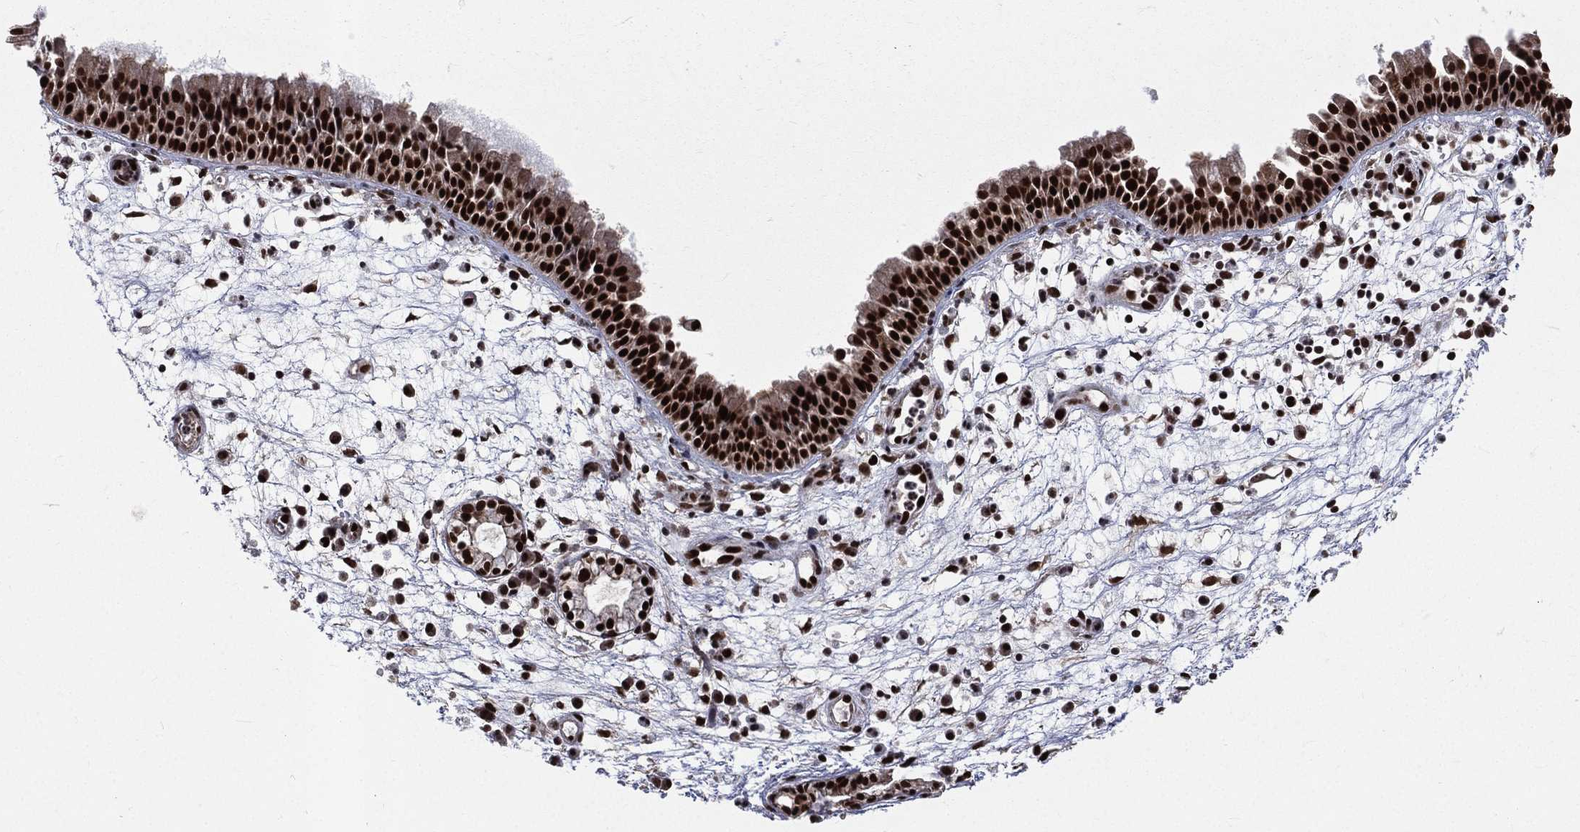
{"staining": {"intensity": "strong", "quantity": ">75%", "location": "nuclear"}, "tissue": "nasopharynx", "cell_type": "Respiratory epithelial cells", "image_type": "normal", "snomed": [{"axis": "morphology", "description": "Normal tissue, NOS"}, {"axis": "topography", "description": "Nasopharynx"}], "caption": "Nasopharynx stained with a brown dye displays strong nuclear positive expression in approximately >75% of respiratory epithelial cells.", "gene": "POLB", "patient": {"sex": "male", "age": 58}}